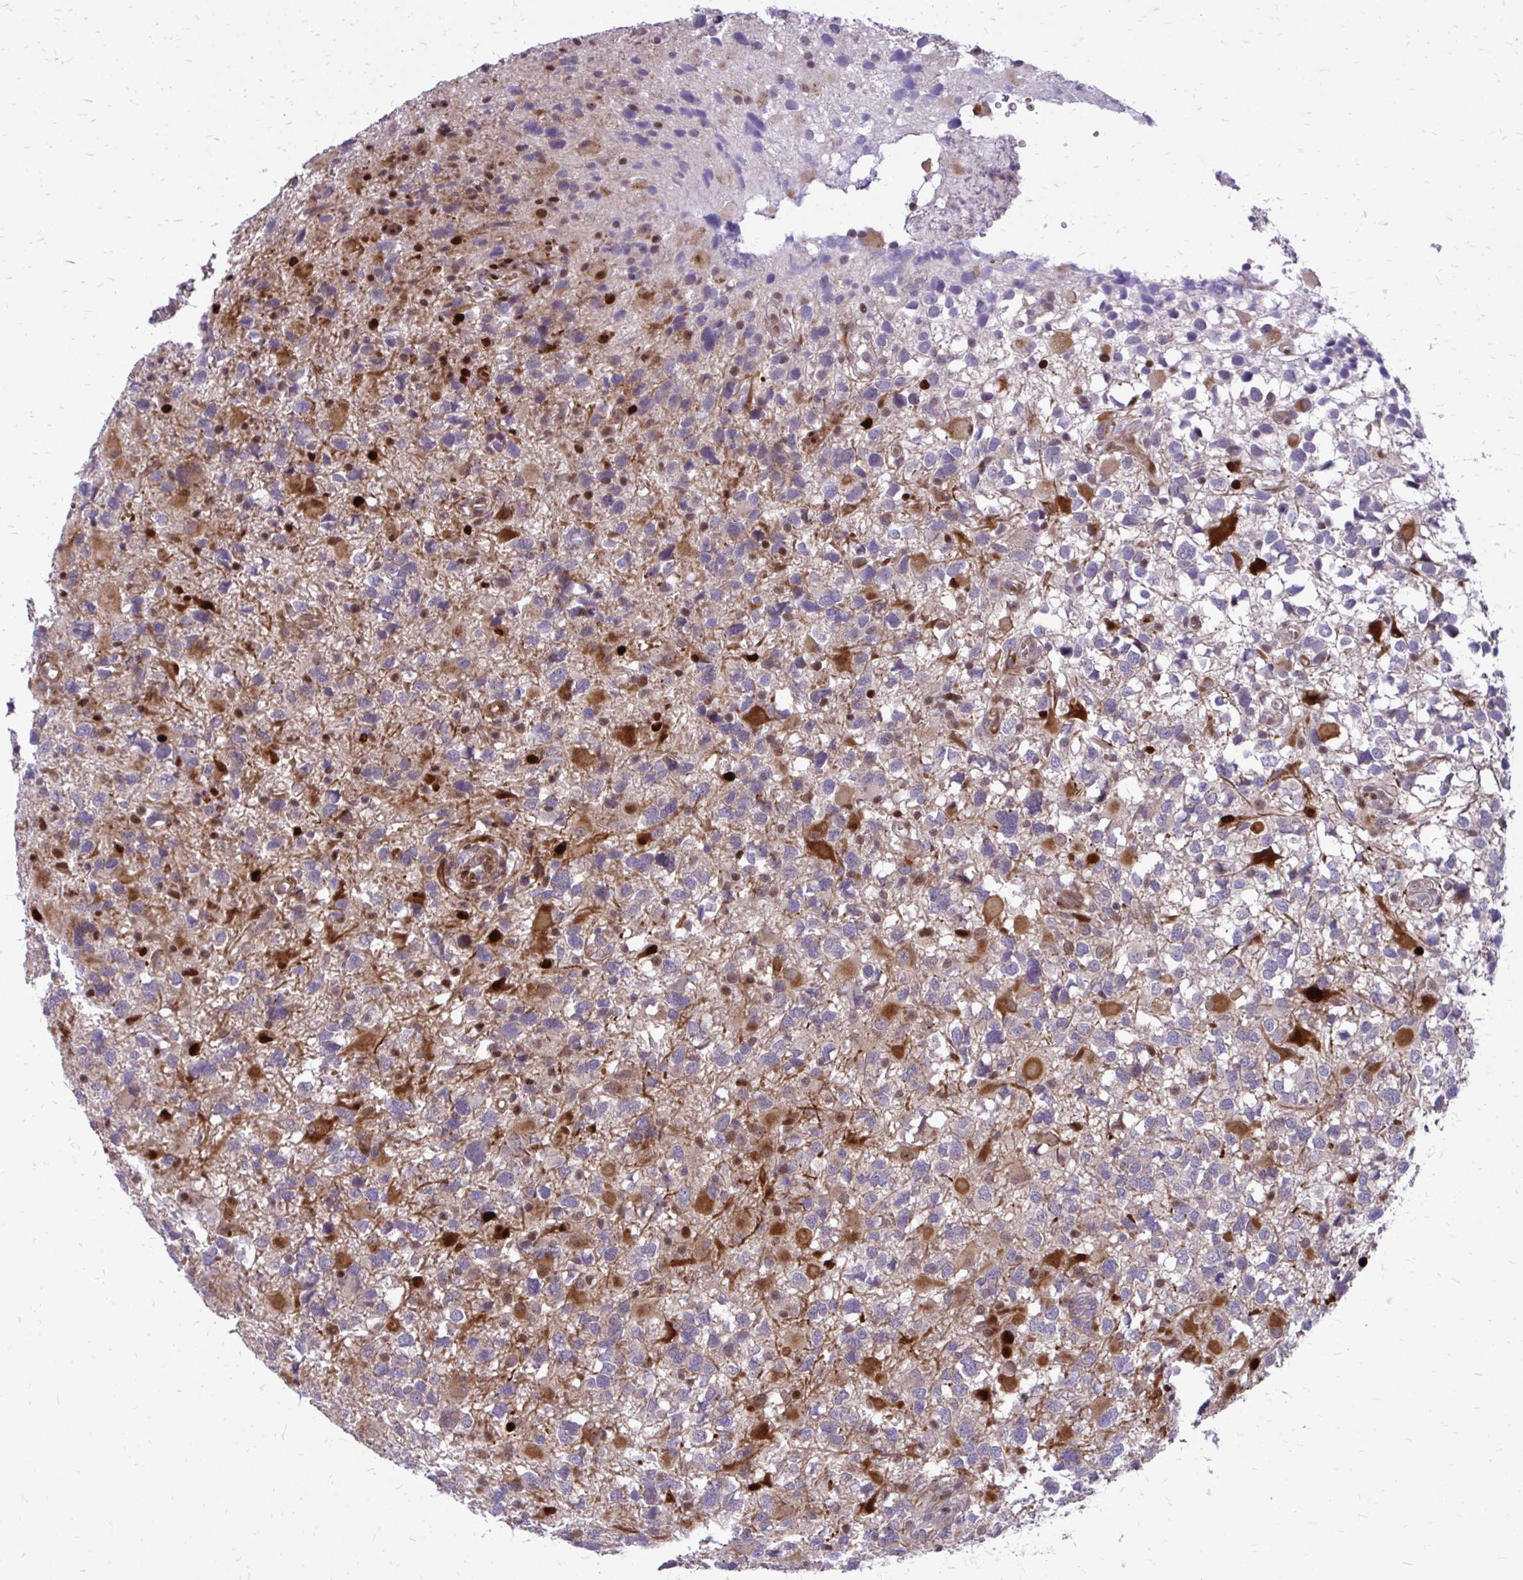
{"staining": {"intensity": "negative", "quantity": "none", "location": "none"}, "tissue": "glioma", "cell_type": "Tumor cells", "image_type": "cancer", "snomed": [{"axis": "morphology", "description": "Glioma, malignant, High grade"}, {"axis": "topography", "description": "Brain"}], "caption": "Immunohistochemical staining of high-grade glioma (malignant) reveals no significant expression in tumor cells. (DAB immunohistochemistry, high magnification).", "gene": "PPDPFL", "patient": {"sex": "male", "age": 54}}